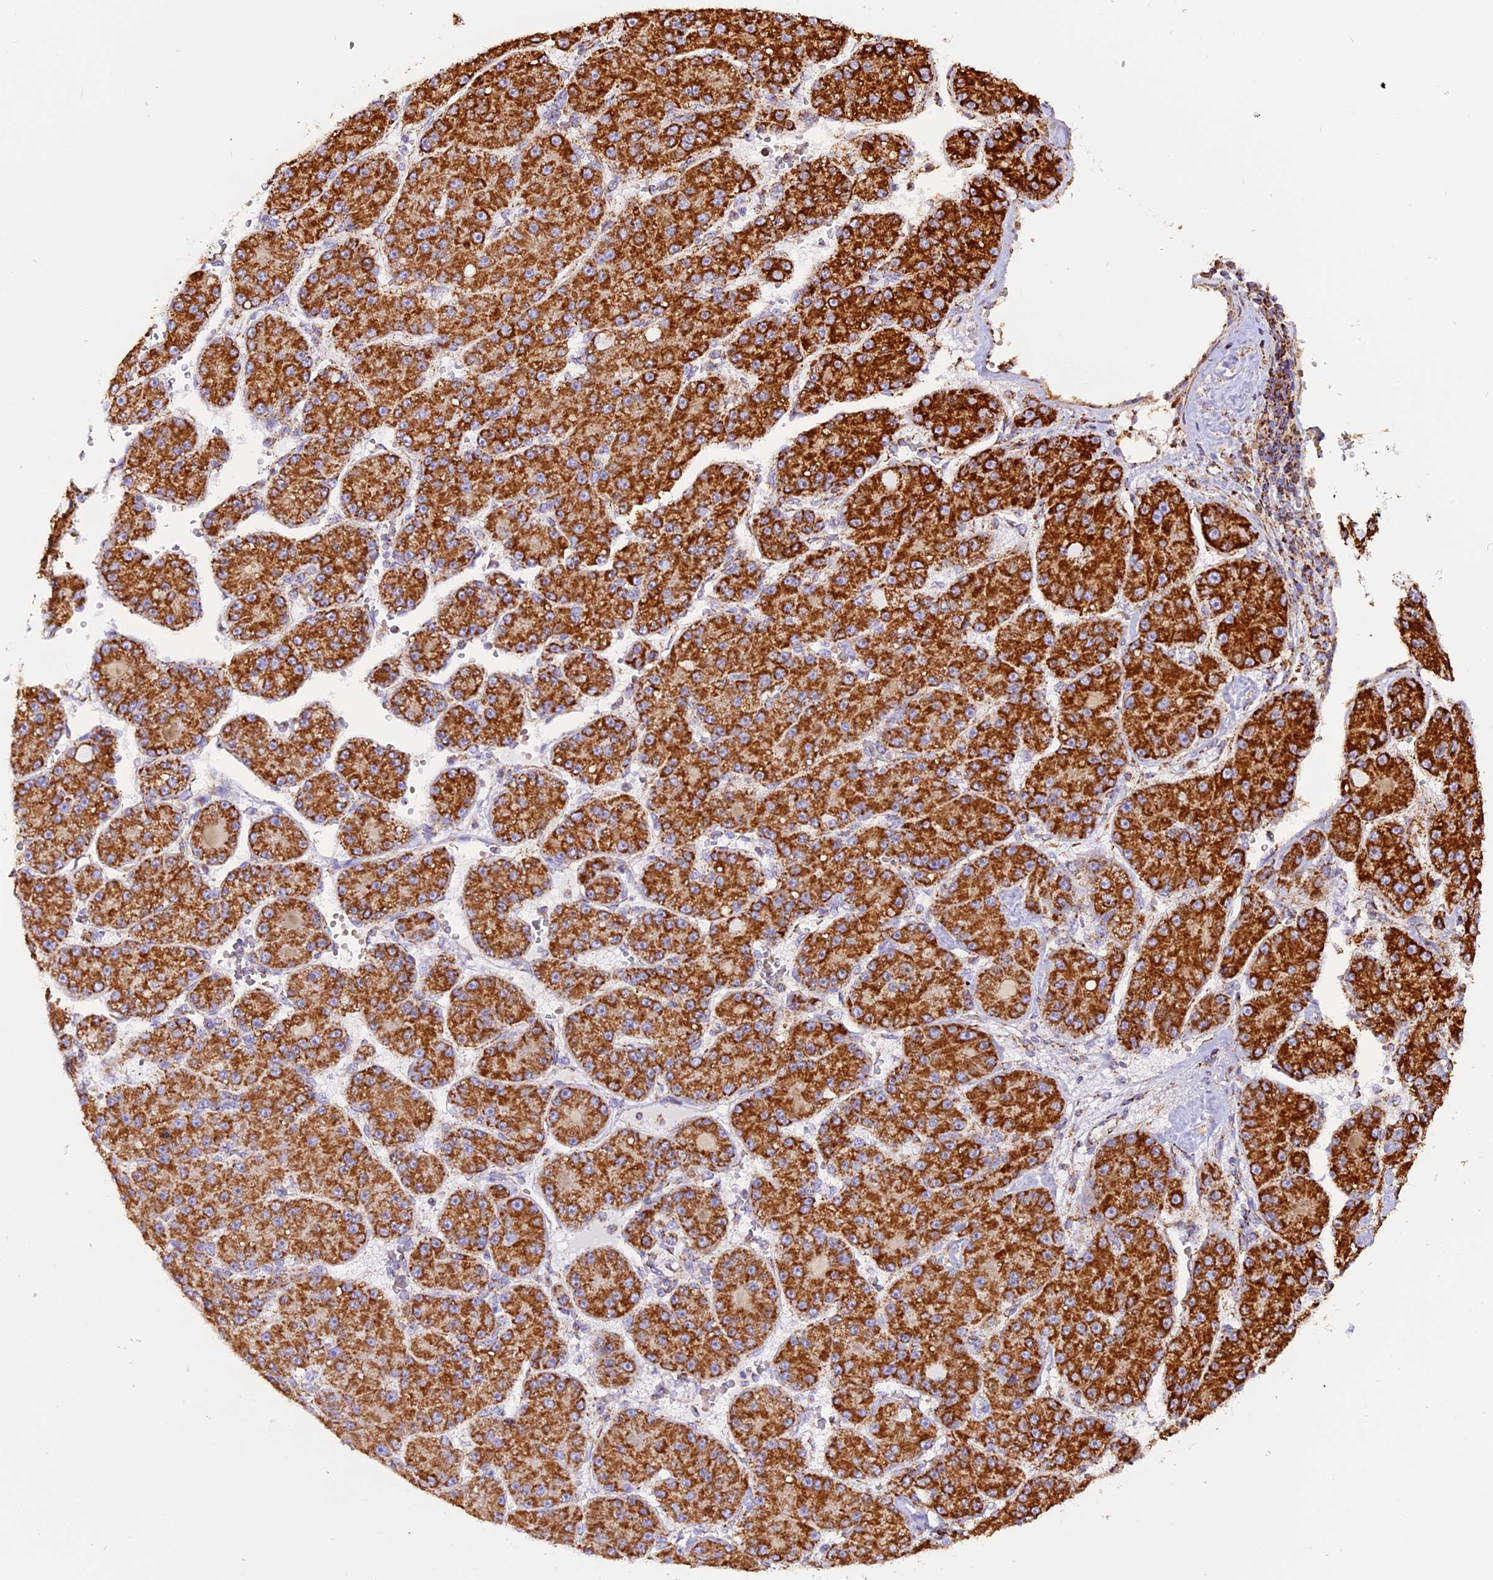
{"staining": {"intensity": "strong", "quantity": ">75%", "location": "cytoplasmic/membranous"}, "tissue": "liver cancer", "cell_type": "Tumor cells", "image_type": "cancer", "snomed": [{"axis": "morphology", "description": "Carcinoma, Hepatocellular, NOS"}, {"axis": "topography", "description": "Liver"}], "caption": "Immunohistochemistry (IHC) photomicrograph of human hepatocellular carcinoma (liver) stained for a protein (brown), which reveals high levels of strong cytoplasmic/membranous staining in about >75% of tumor cells.", "gene": "NDUFA8", "patient": {"sex": "male", "age": 67}}